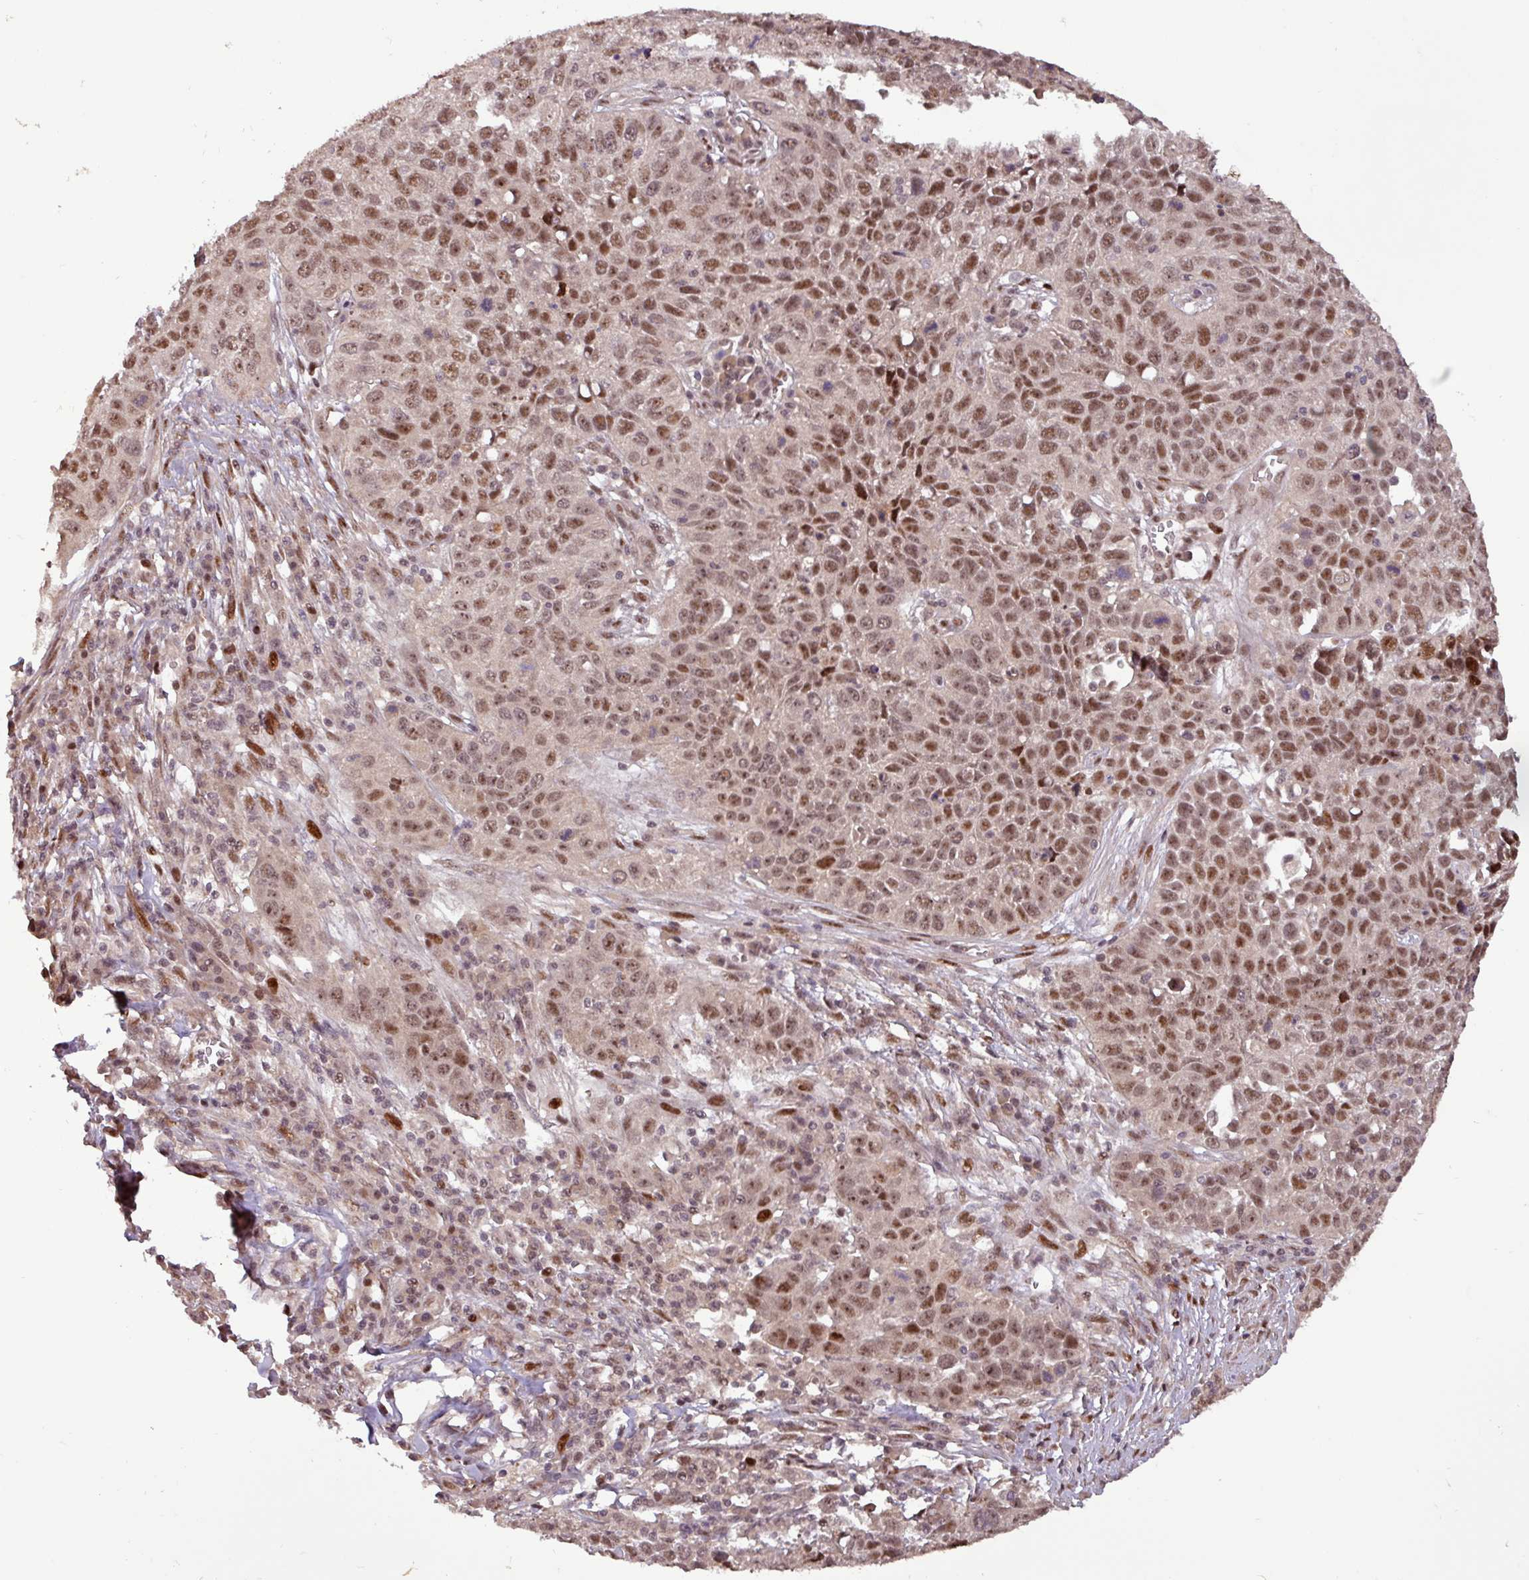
{"staining": {"intensity": "moderate", "quantity": ">75%", "location": "nuclear"}, "tissue": "lung cancer", "cell_type": "Tumor cells", "image_type": "cancer", "snomed": [{"axis": "morphology", "description": "Squamous cell carcinoma, NOS"}, {"axis": "topography", "description": "Lung"}], "caption": "Approximately >75% of tumor cells in human squamous cell carcinoma (lung) demonstrate moderate nuclear protein staining as visualized by brown immunohistochemical staining.", "gene": "SLC22A24", "patient": {"sex": "male", "age": 76}}